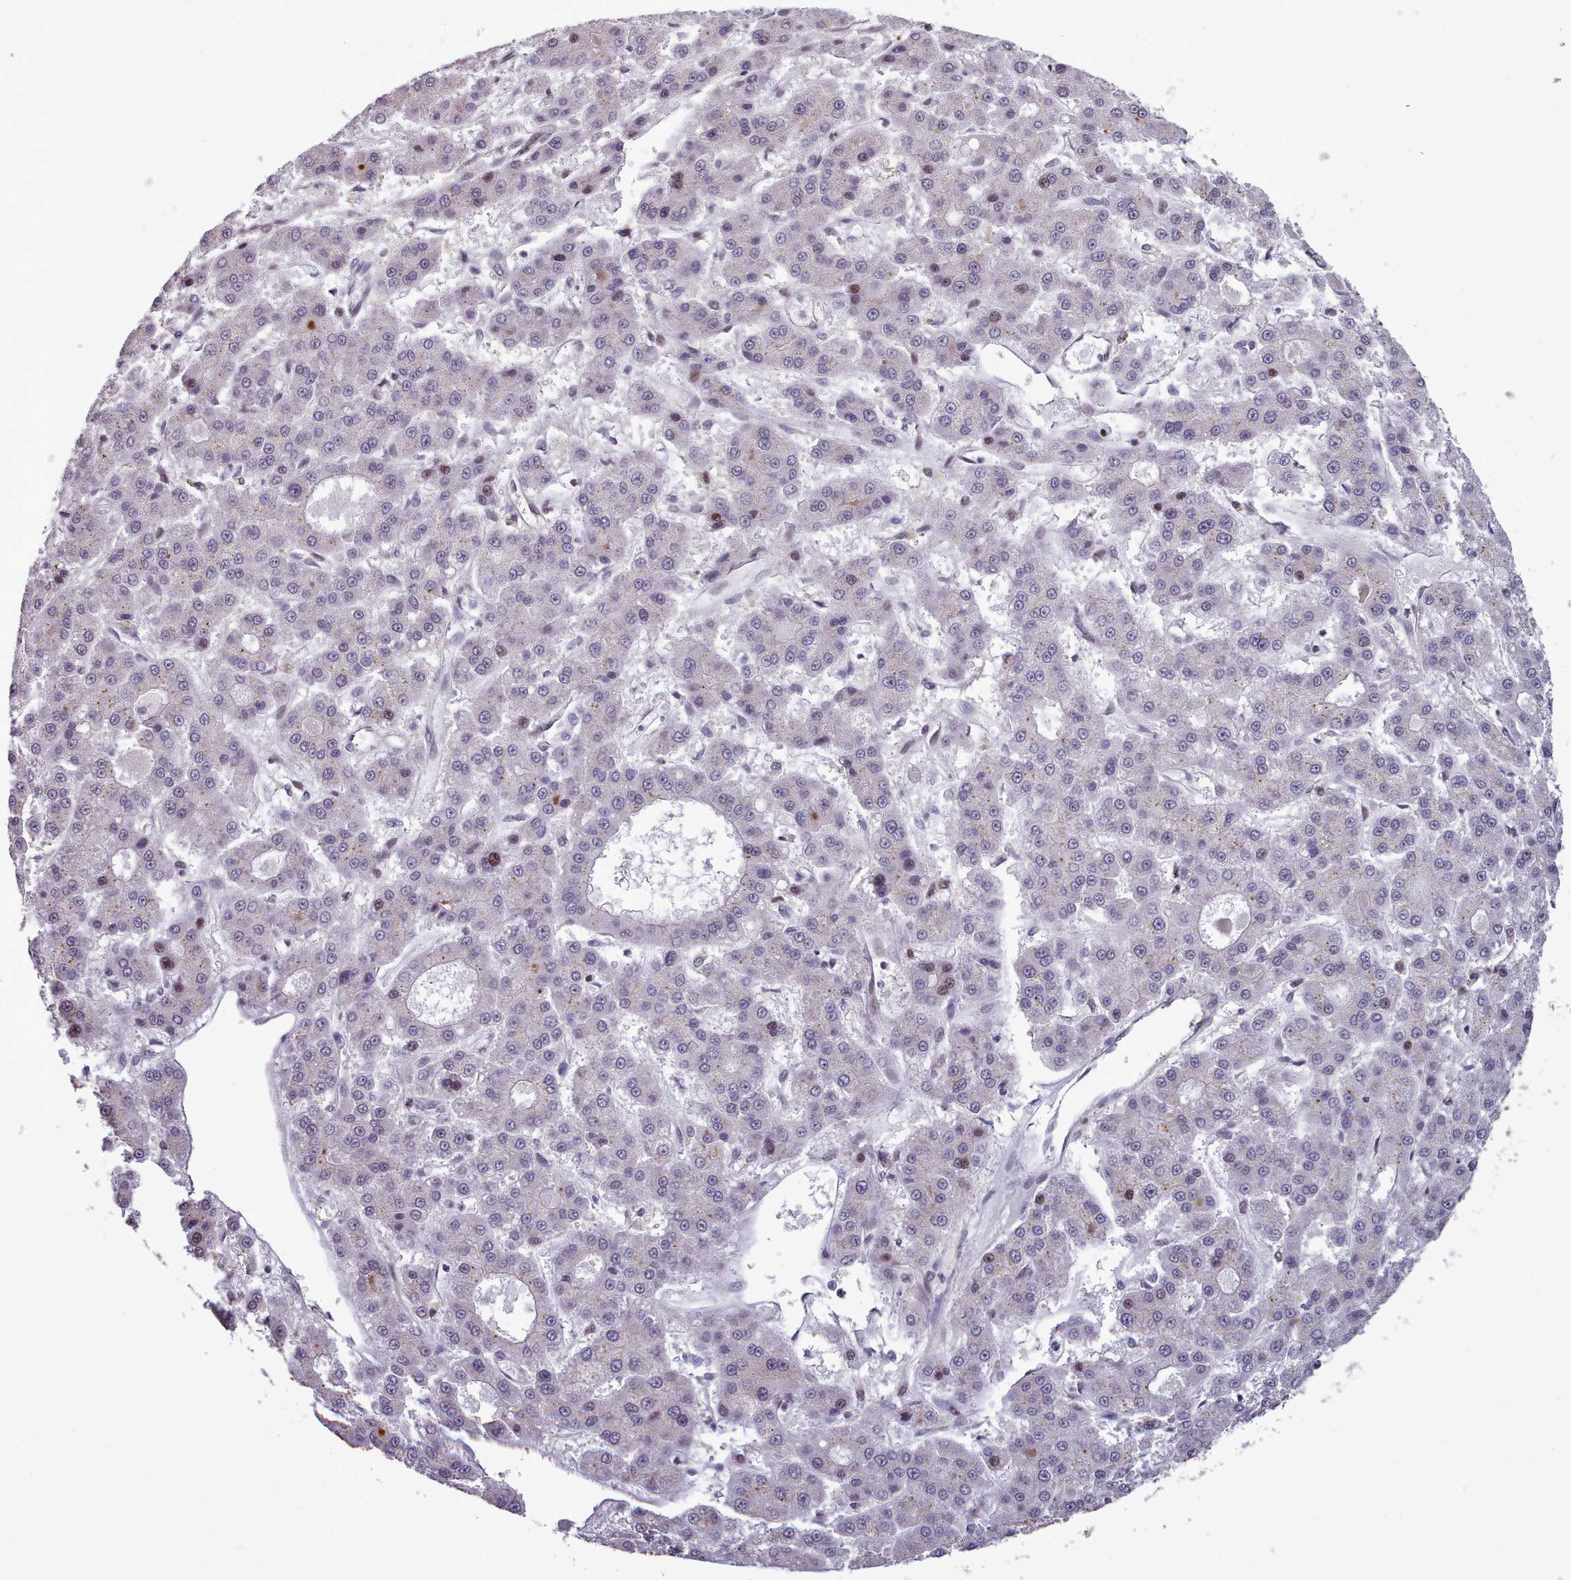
{"staining": {"intensity": "negative", "quantity": "none", "location": "none"}, "tissue": "liver cancer", "cell_type": "Tumor cells", "image_type": "cancer", "snomed": [{"axis": "morphology", "description": "Carcinoma, Hepatocellular, NOS"}, {"axis": "topography", "description": "Liver"}], "caption": "This is an IHC photomicrograph of human liver hepatocellular carcinoma. There is no positivity in tumor cells.", "gene": "ENSA", "patient": {"sex": "male", "age": 70}}